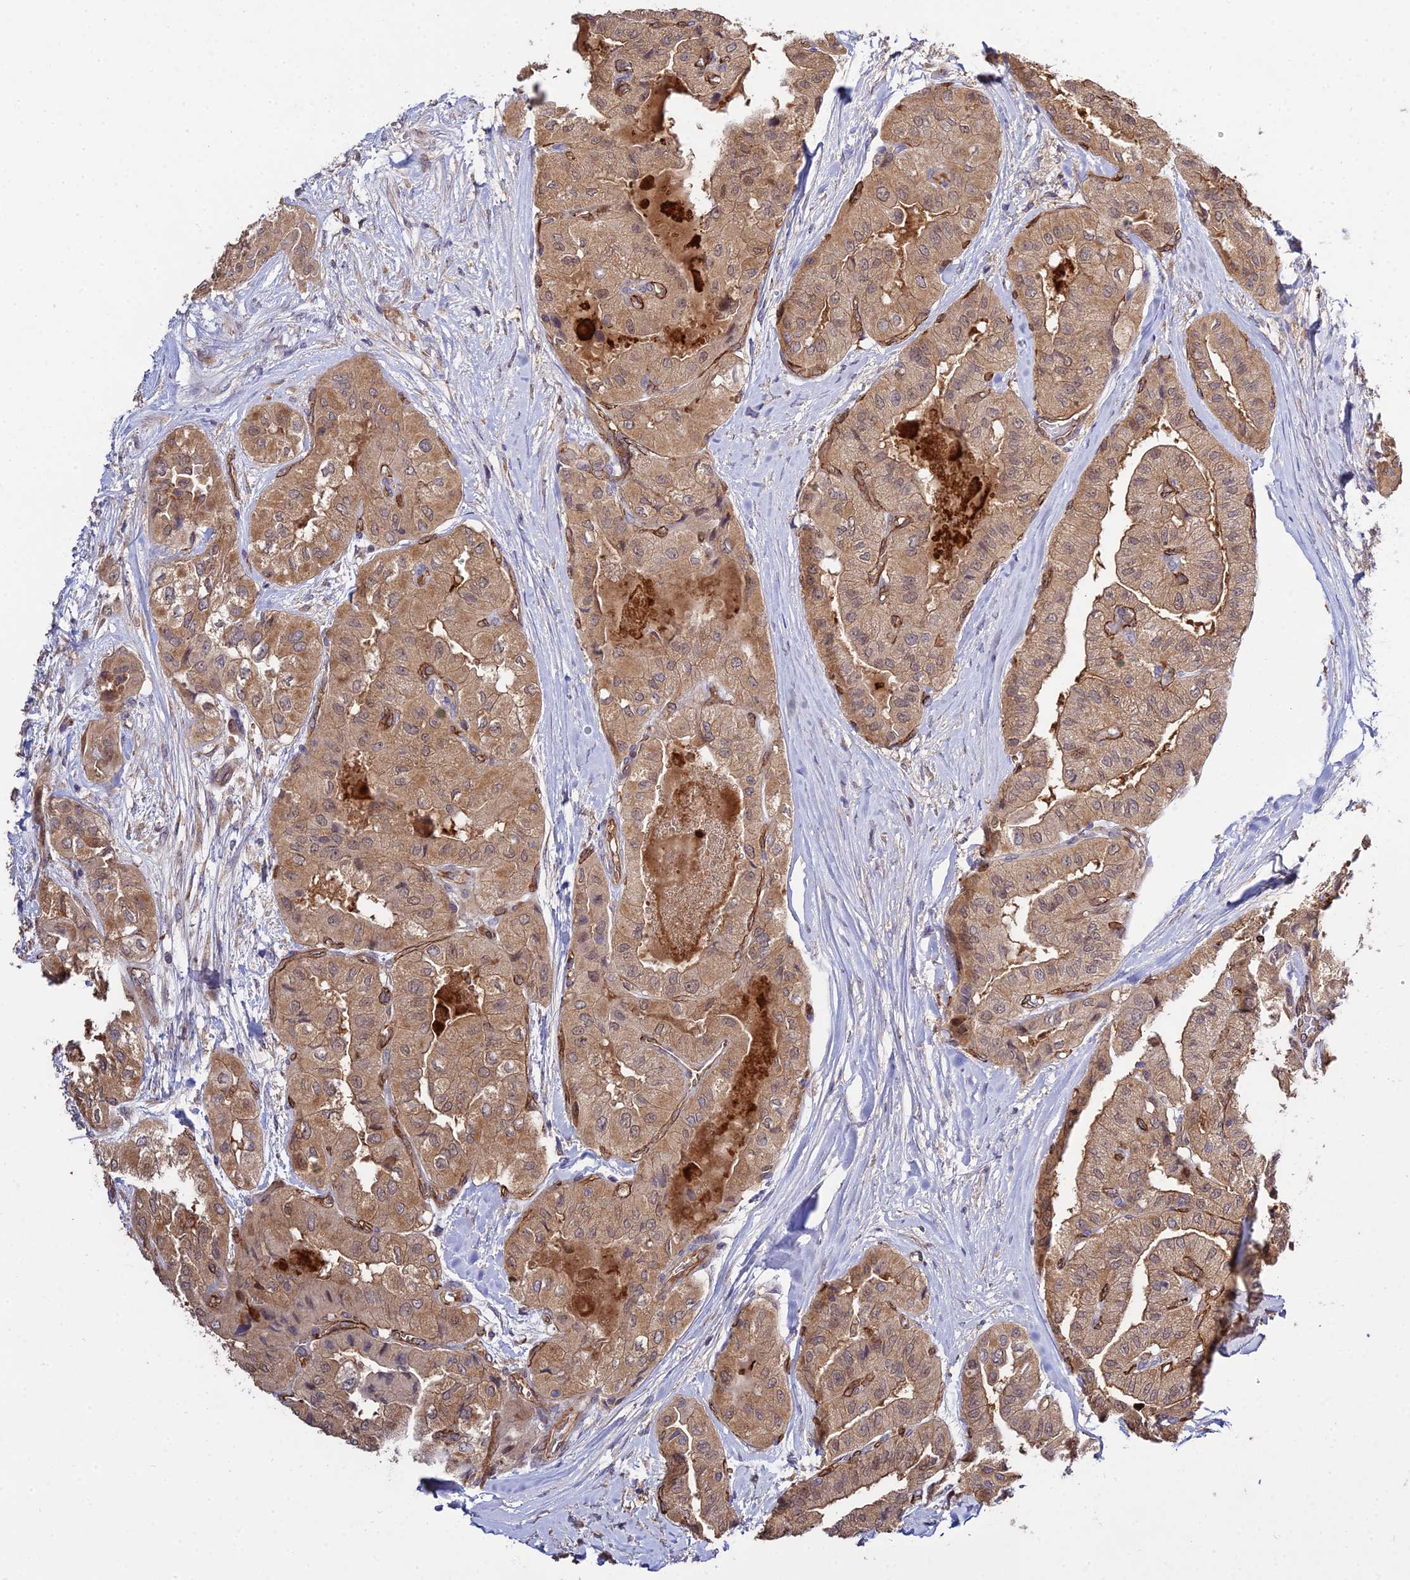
{"staining": {"intensity": "moderate", "quantity": ">75%", "location": "cytoplasmic/membranous"}, "tissue": "thyroid cancer", "cell_type": "Tumor cells", "image_type": "cancer", "snomed": [{"axis": "morphology", "description": "Papillary adenocarcinoma, NOS"}, {"axis": "topography", "description": "Thyroid gland"}], "caption": "Protein staining by IHC reveals moderate cytoplasmic/membranous staining in about >75% of tumor cells in thyroid papillary adenocarcinoma.", "gene": "GRTP1", "patient": {"sex": "female", "age": 59}}